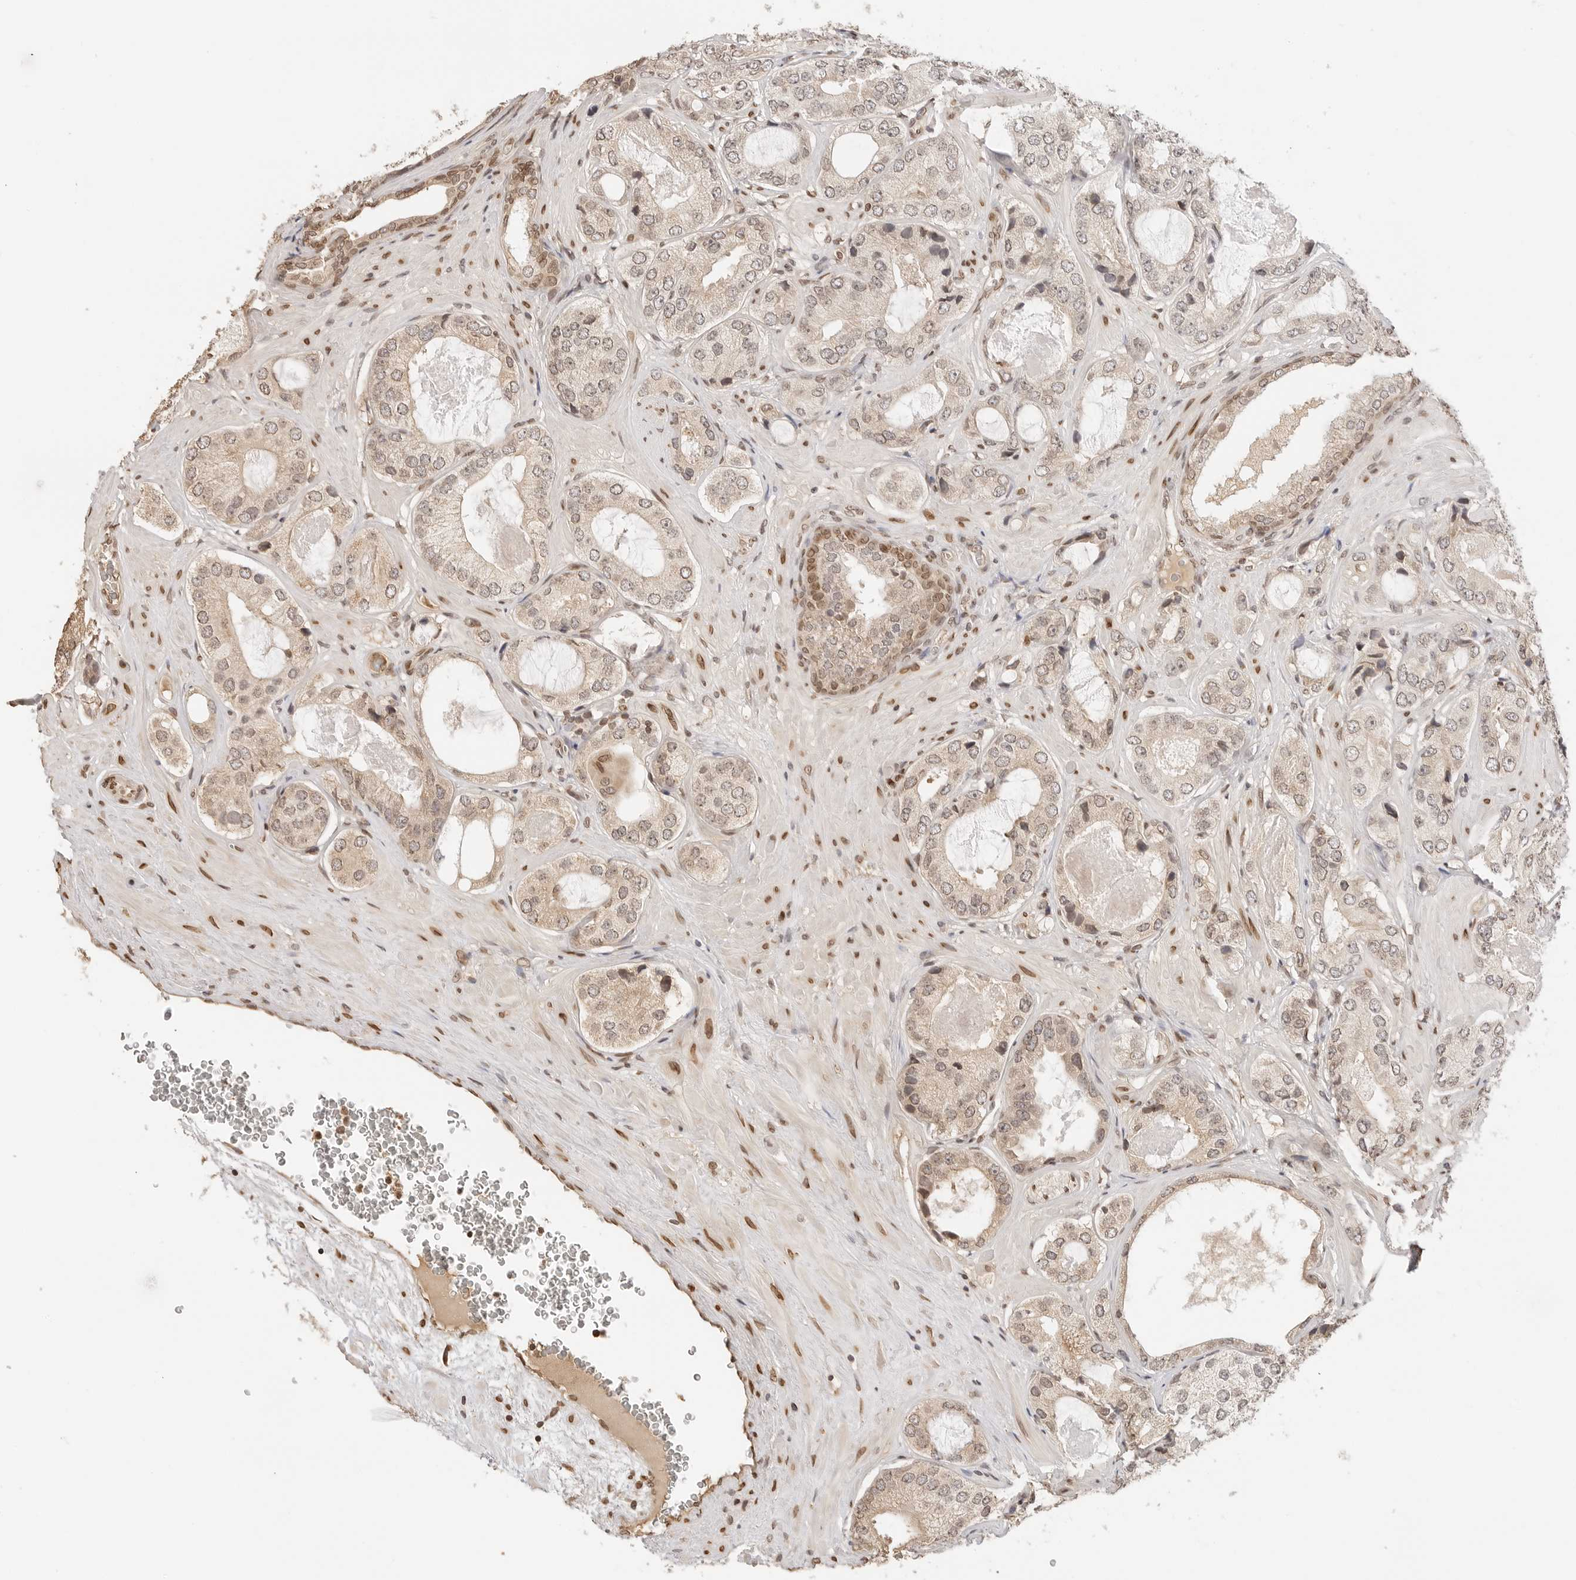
{"staining": {"intensity": "moderate", "quantity": "<25%", "location": "cytoplasmic/membranous,nuclear"}, "tissue": "prostate cancer", "cell_type": "Tumor cells", "image_type": "cancer", "snomed": [{"axis": "morphology", "description": "Adenocarcinoma, High grade"}, {"axis": "topography", "description": "Prostate"}], "caption": "Prostate cancer stained with a protein marker demonstrates moderate staining in tumor cells.", "gene": "POLH", "patient": {"sex": "male", "age": 59}}